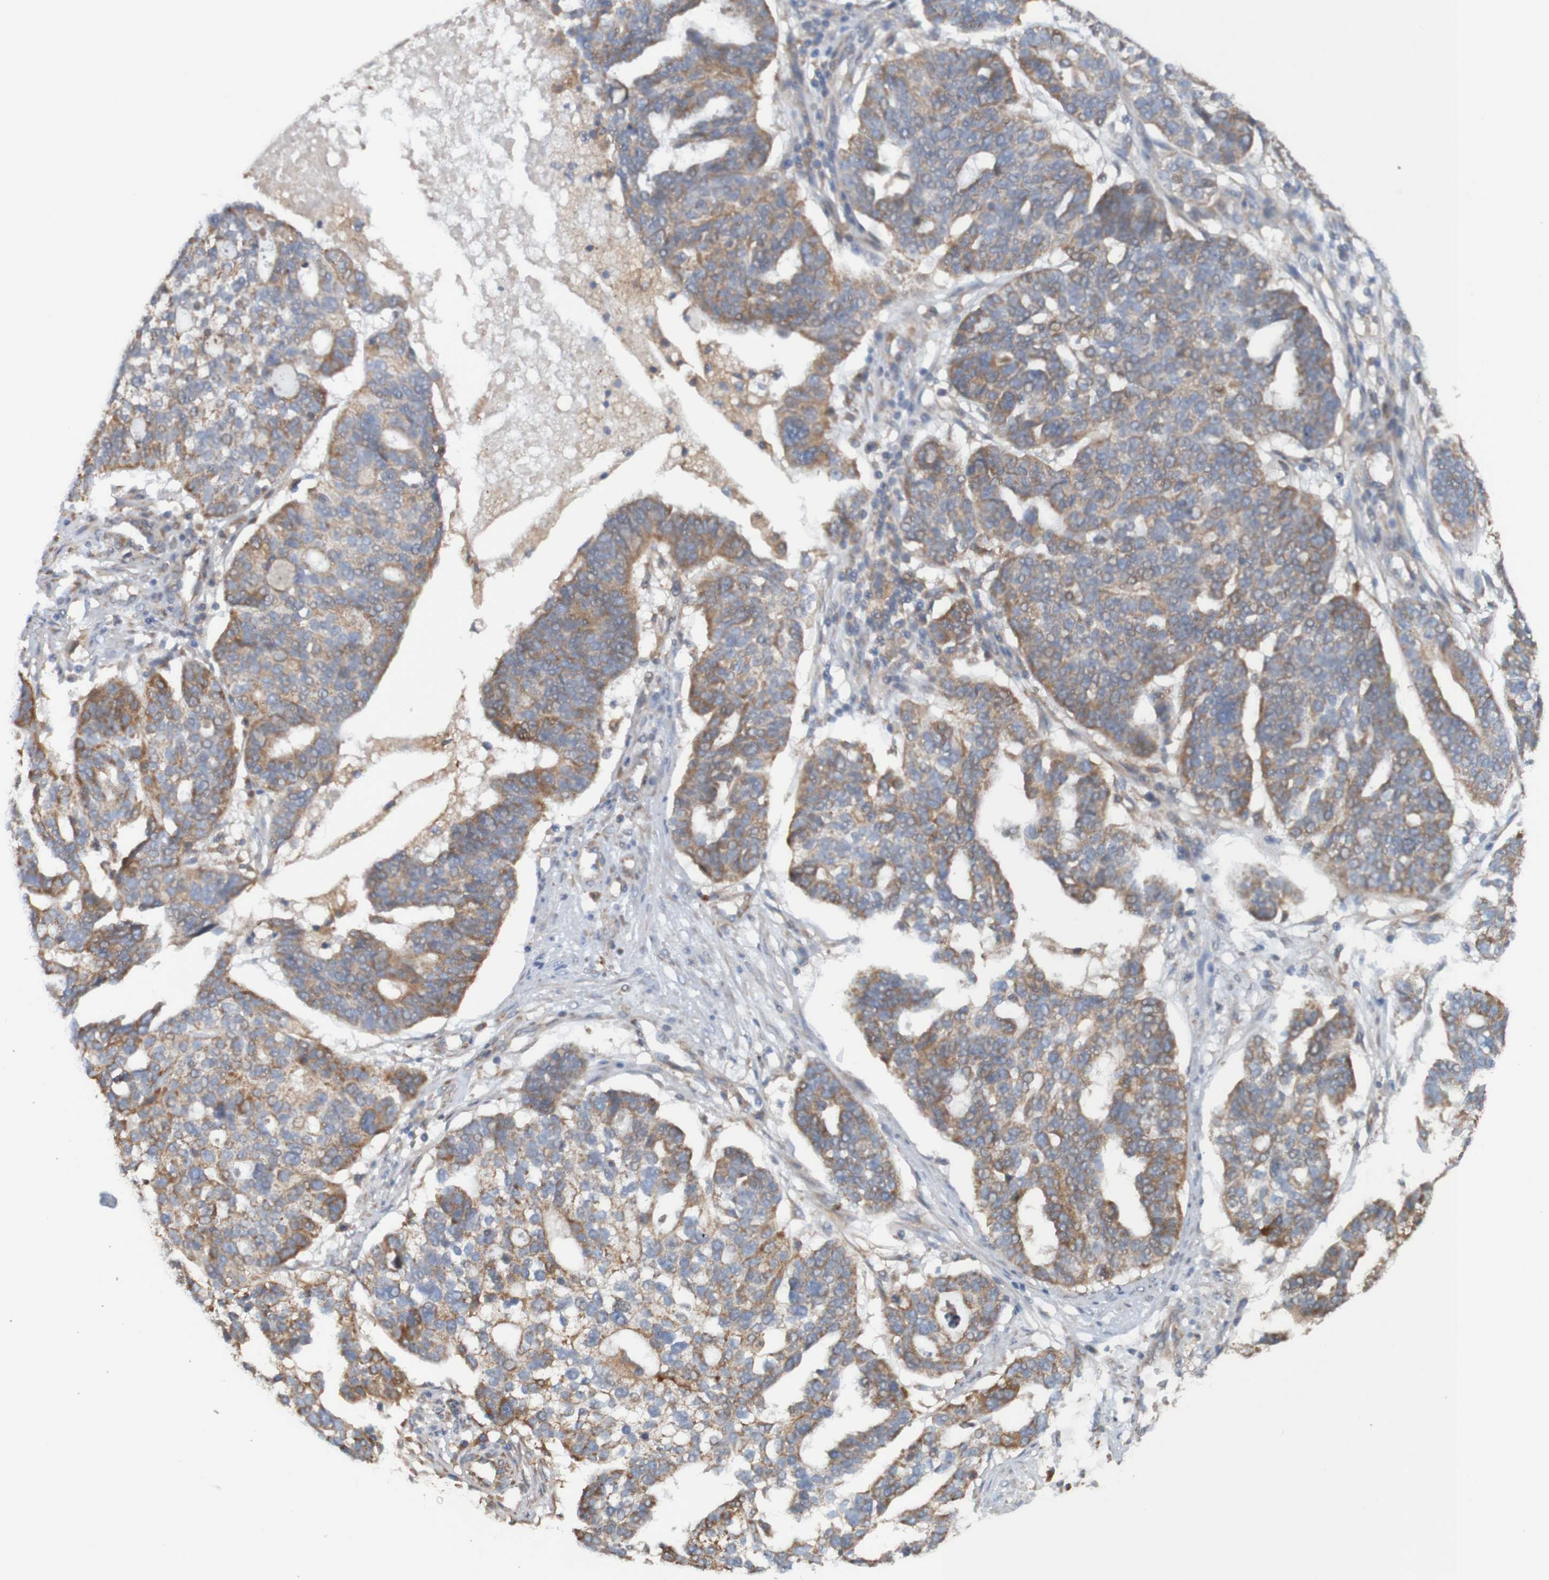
{"staining": {"intensity": "moderate", "quantity": ">75%", "location": "cytoplasmic/membranous"}, "tissue": "ovarian cancer", "cell_type": "Tumor cells", "image_type": "cancer", "snomed": [{"axis": "morphology", "description": "Cystadenocarcinoma, serous, NOS"}, {"axis": "topography", "description": "Ovary"}], "caption": "A brown stain labels moderate cytoplasmic/membranous positivity of a protein in ovarian cancer (serous cystadenocarcinoma) tumor cells.", "gene": "DNAJC4", "patient": {"sex": "female", "age": 59}}